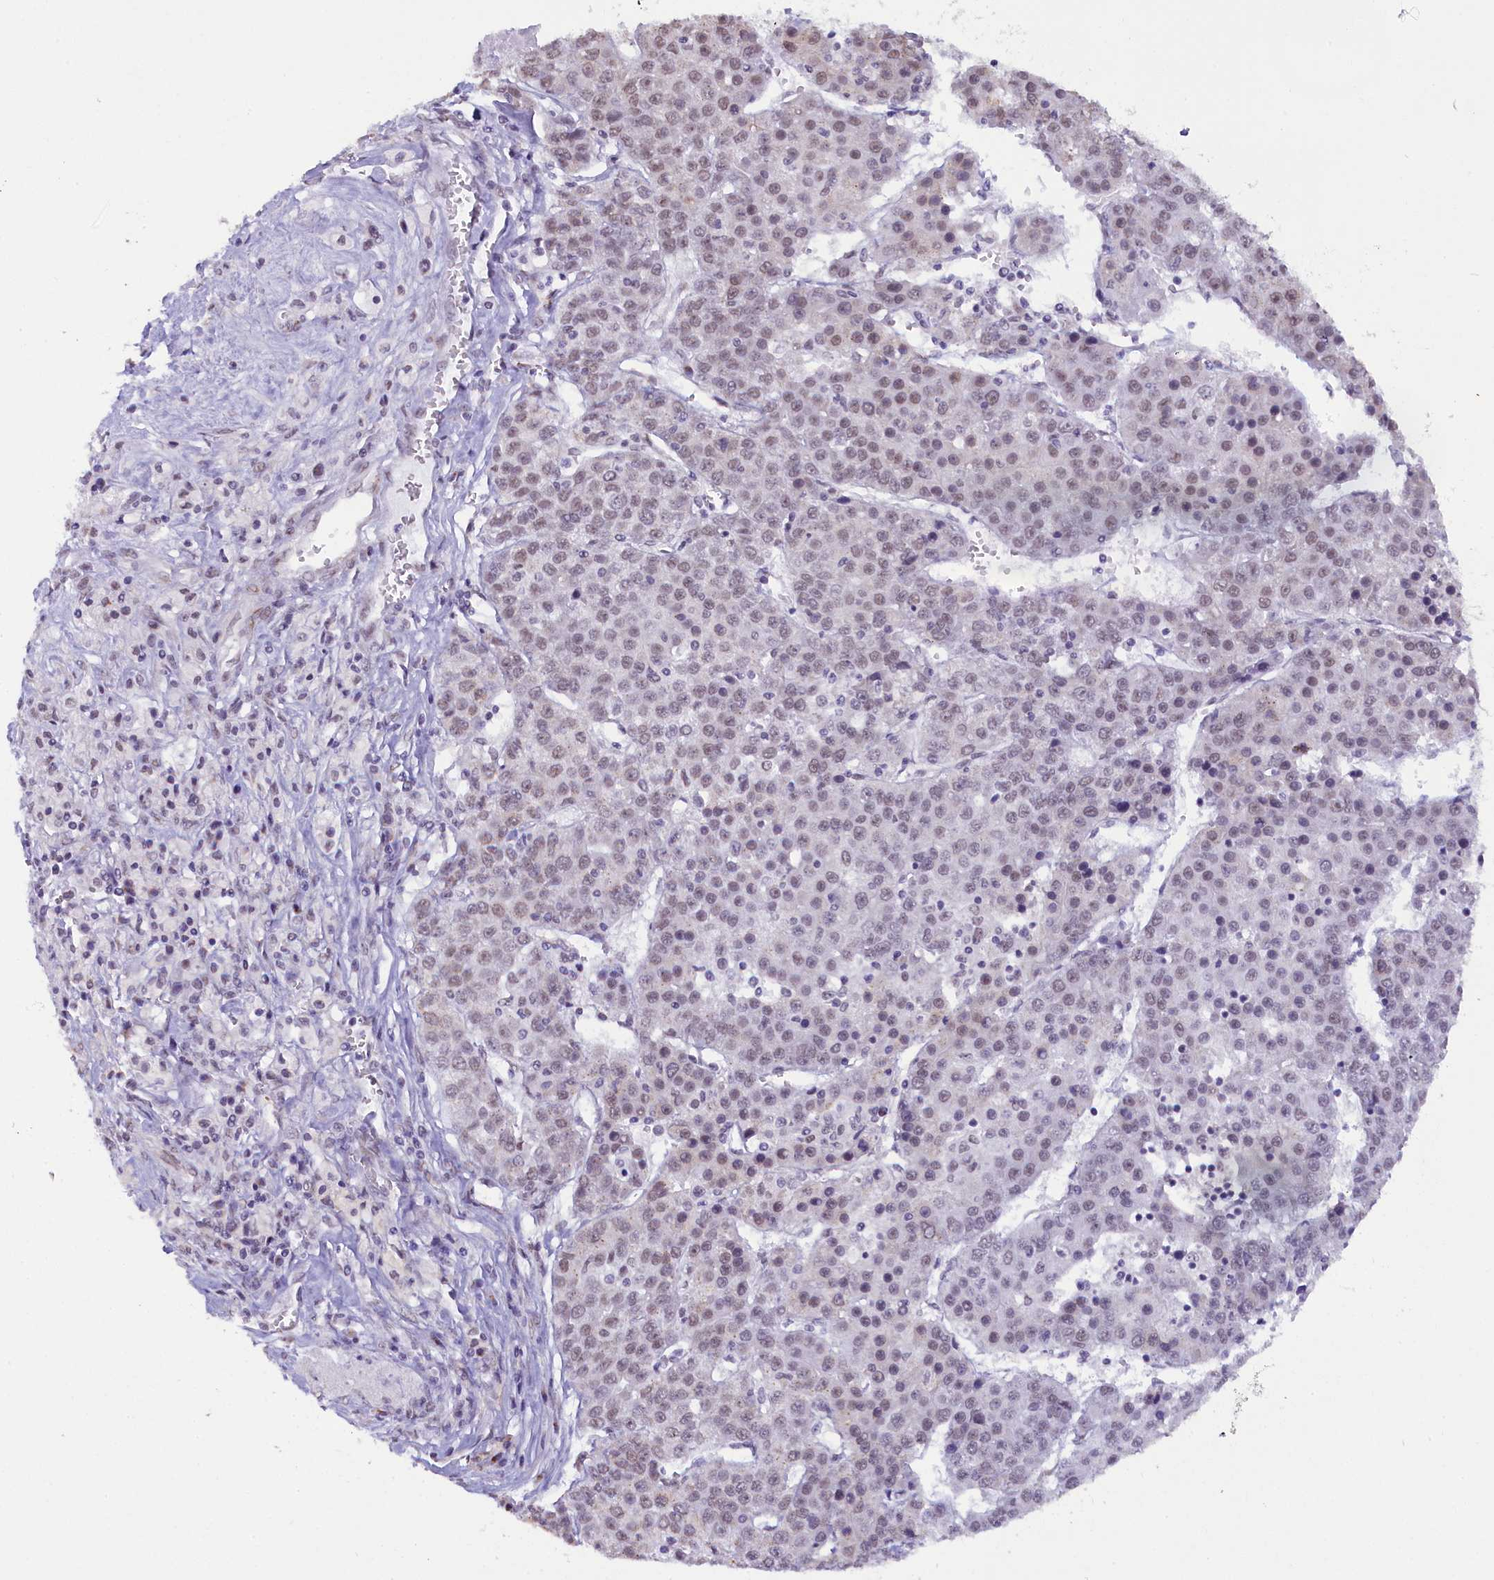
{"staining": {"intensity": "weak", "quantity": "25%-75%", "location": "nuclear"}, "tissue": "liver cancer", "cell_type": "Tumor cells", "image_type": "cancer", "snomed": [{"axis": "morphology", "description": "Carcinoma, Hepatocellular, NOS"}, {"axis": "topography", "description": "Liver"}], "caption": "Tumor cells reveal low levels of weak nuclear expression in about 25%-75% of cells in liver cancer (hepatocellular carcinoma). Nuclei are stained in blue.", "gene": "NCBP1", "patient": {"sex": "female", "age": 53}}